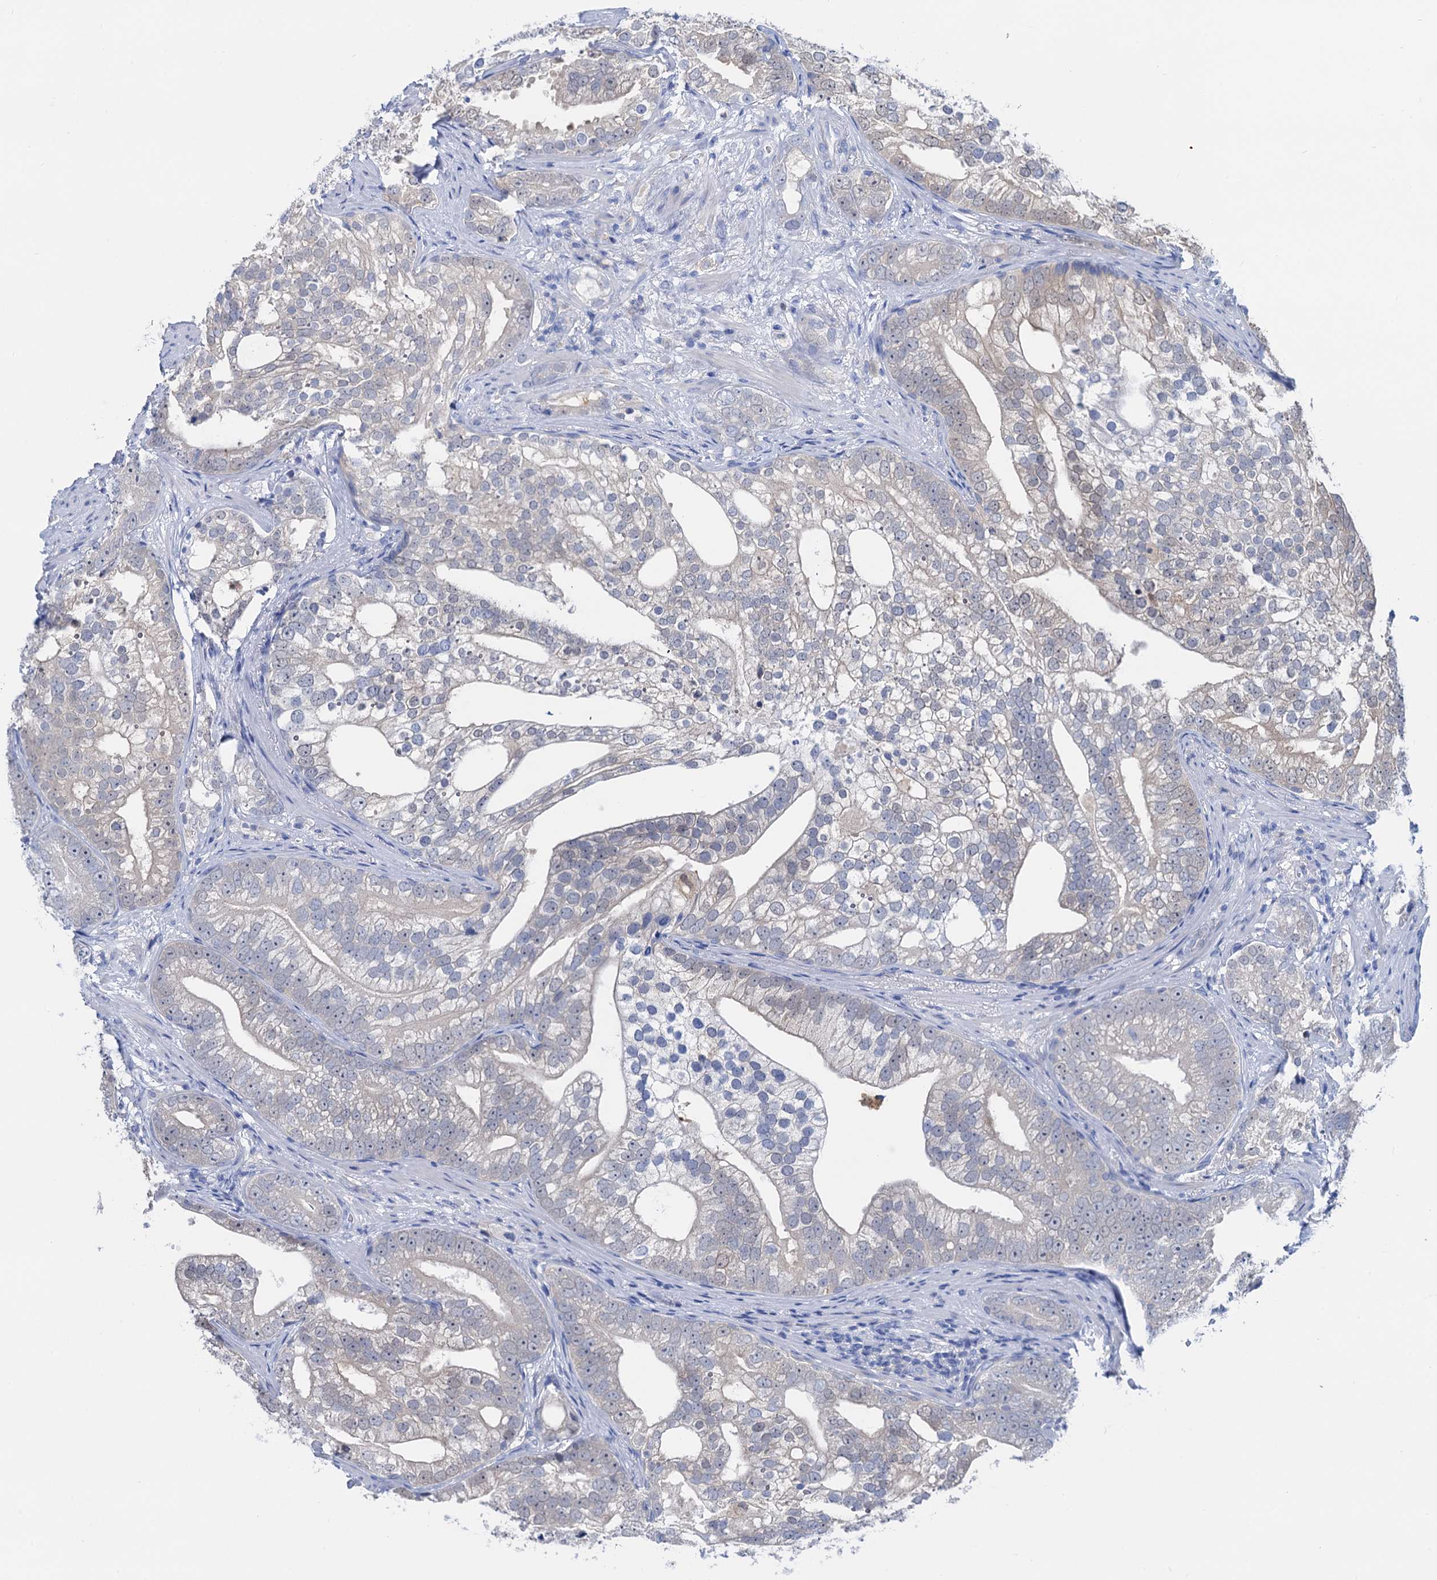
{"staining": {"intensity": "negative", "quantity": "none", "location": "none"}, "tissue": "prostate cancer", "cell_type": "Tumor cells", "image_type": "cancer", "snomed": [{"axis": "morphology", "description": "Adenocarcinoma, High grade"}, {"axis": "topography", "description": "Prostate"}], "caption": "Tumor cells are negative for brown protein staining in prostate cancer.", "gene": "FAH", "patient": {"sex": "male", "age": 75}}